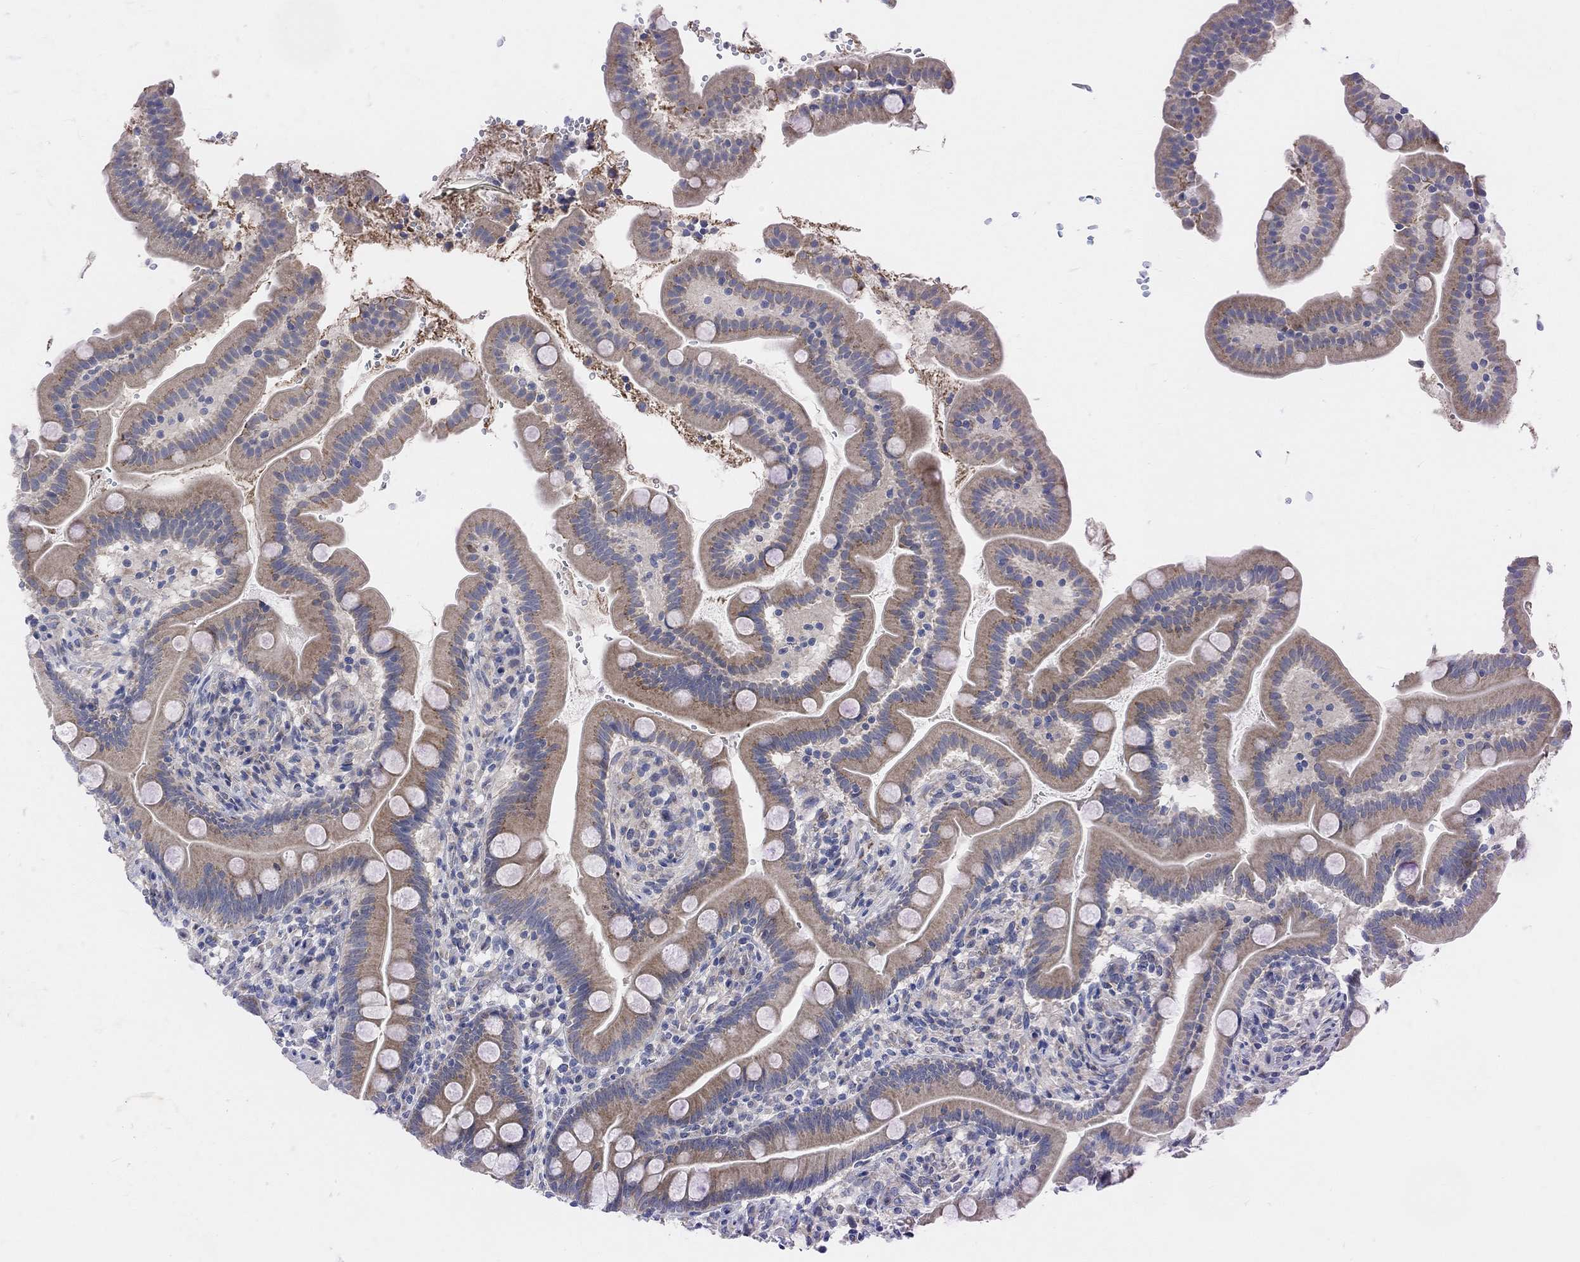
{"staining": {"intensity": "weak", "quantity": ">75%", "location": "cytoplasmic/membranous"}, "tissue": "small intestine", "cell_type": "Glandular cells", "image_type": "normal", "snomed": [{"axis": "morphology", "description": "Normal tissue, NOS"}, {"axis": "topography", "description": "Small intestine"}], "caption": "Immunohistochemistry of benign human small intestine shows low levels of weak cytoplasmic/membranous expression in approximately >75% of glandular cells.", "gene": "HCRTR1", "patient": {"sex": "female", "age": 44}}